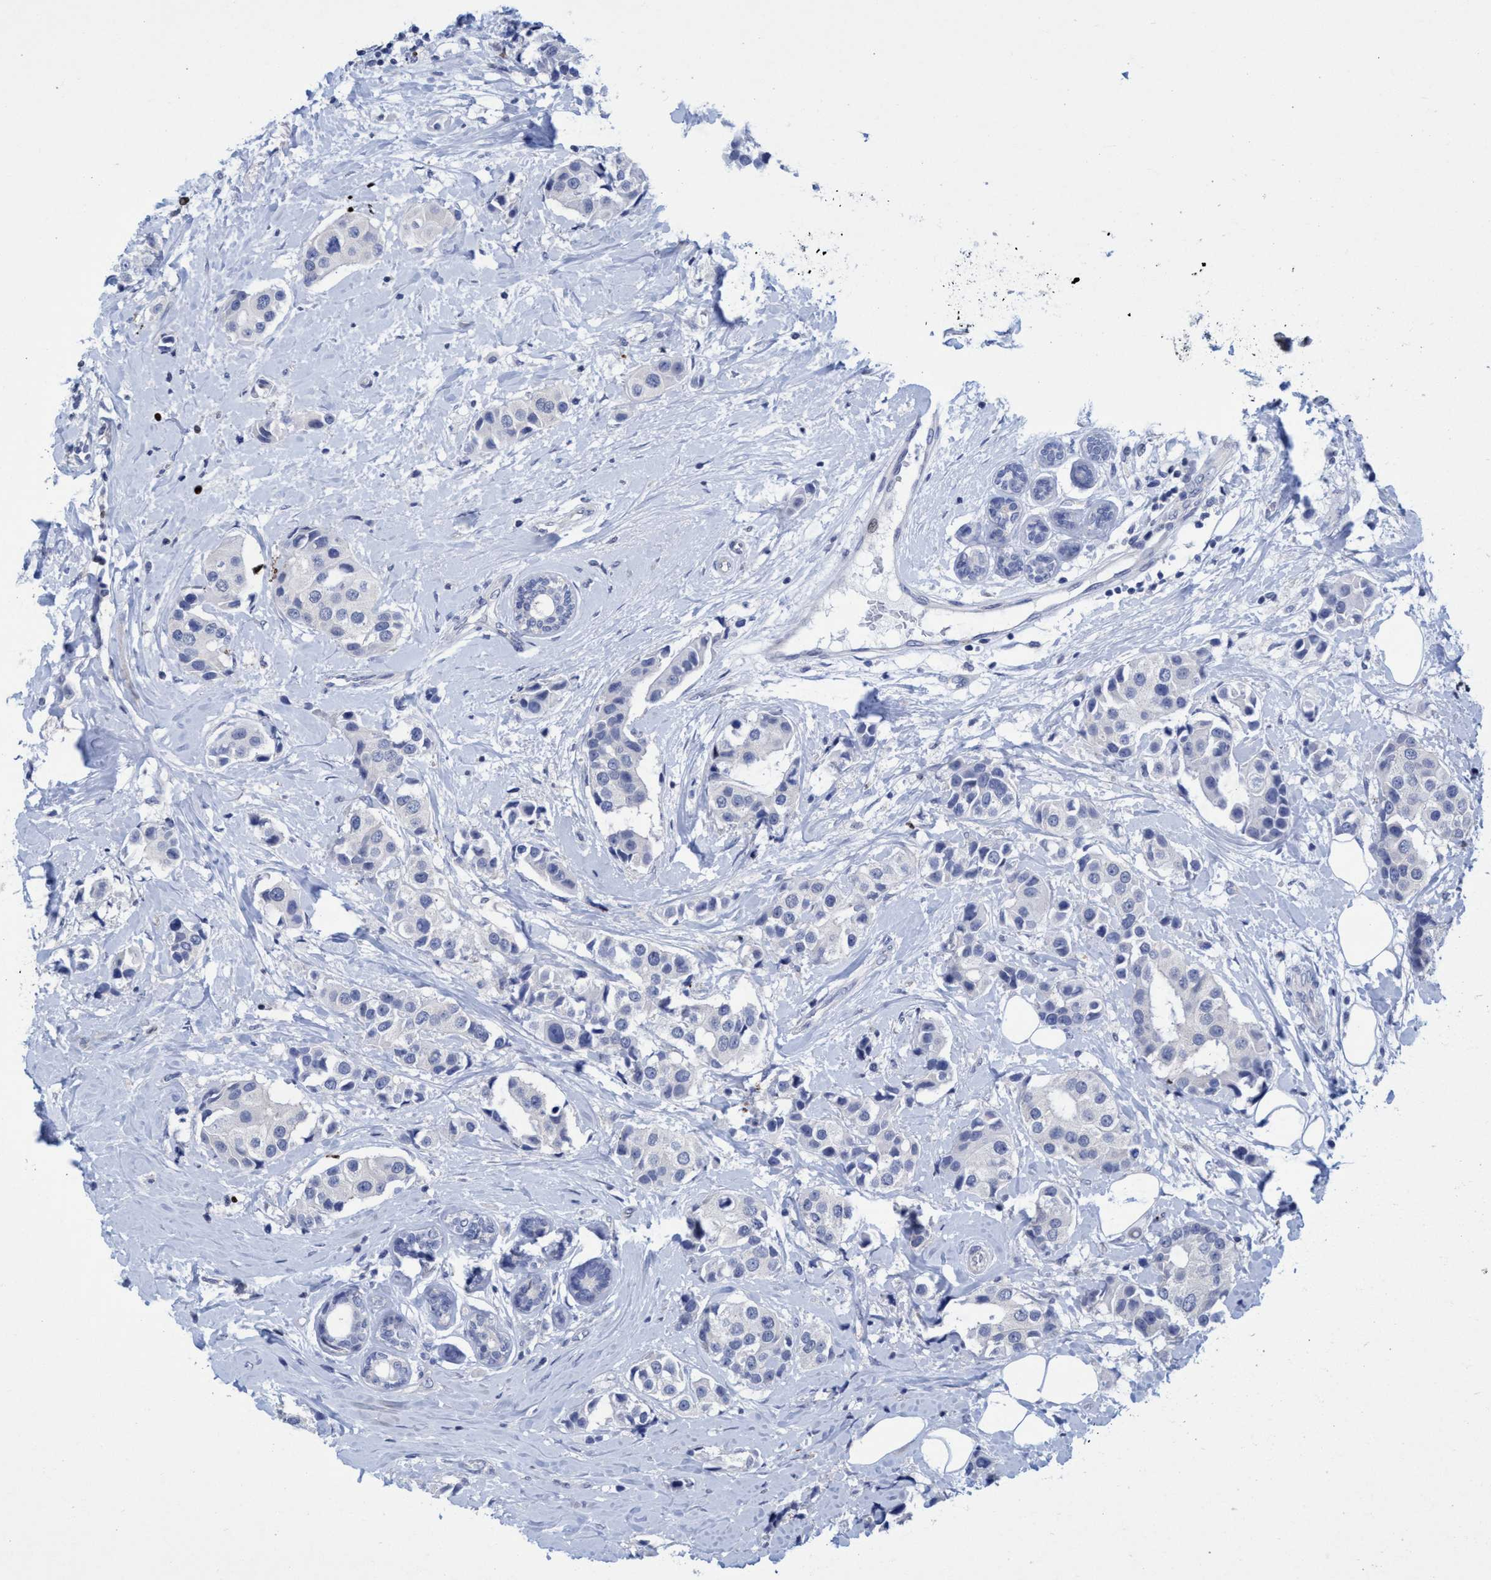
{"staining": {"intensity": "negative", "quantity": "none", "location": "none"}, "tissue": "breast cancer", "cell_type": "Tumor cells", "image_type": "cancer", "snomed": [{"axis": "morphology", "description": "Normal tissue, NOS"}, {"axis": "morphology", "description": "Duct carcinoma"}, {"axis": "topography", "description": "Breast"}], "caption": "Immunohistochemical staining of human breast cancer exhibits no significant expression in tumor cells.", "gene": "R3HCC1", "patient": {"sex": "female", "age": 39}}